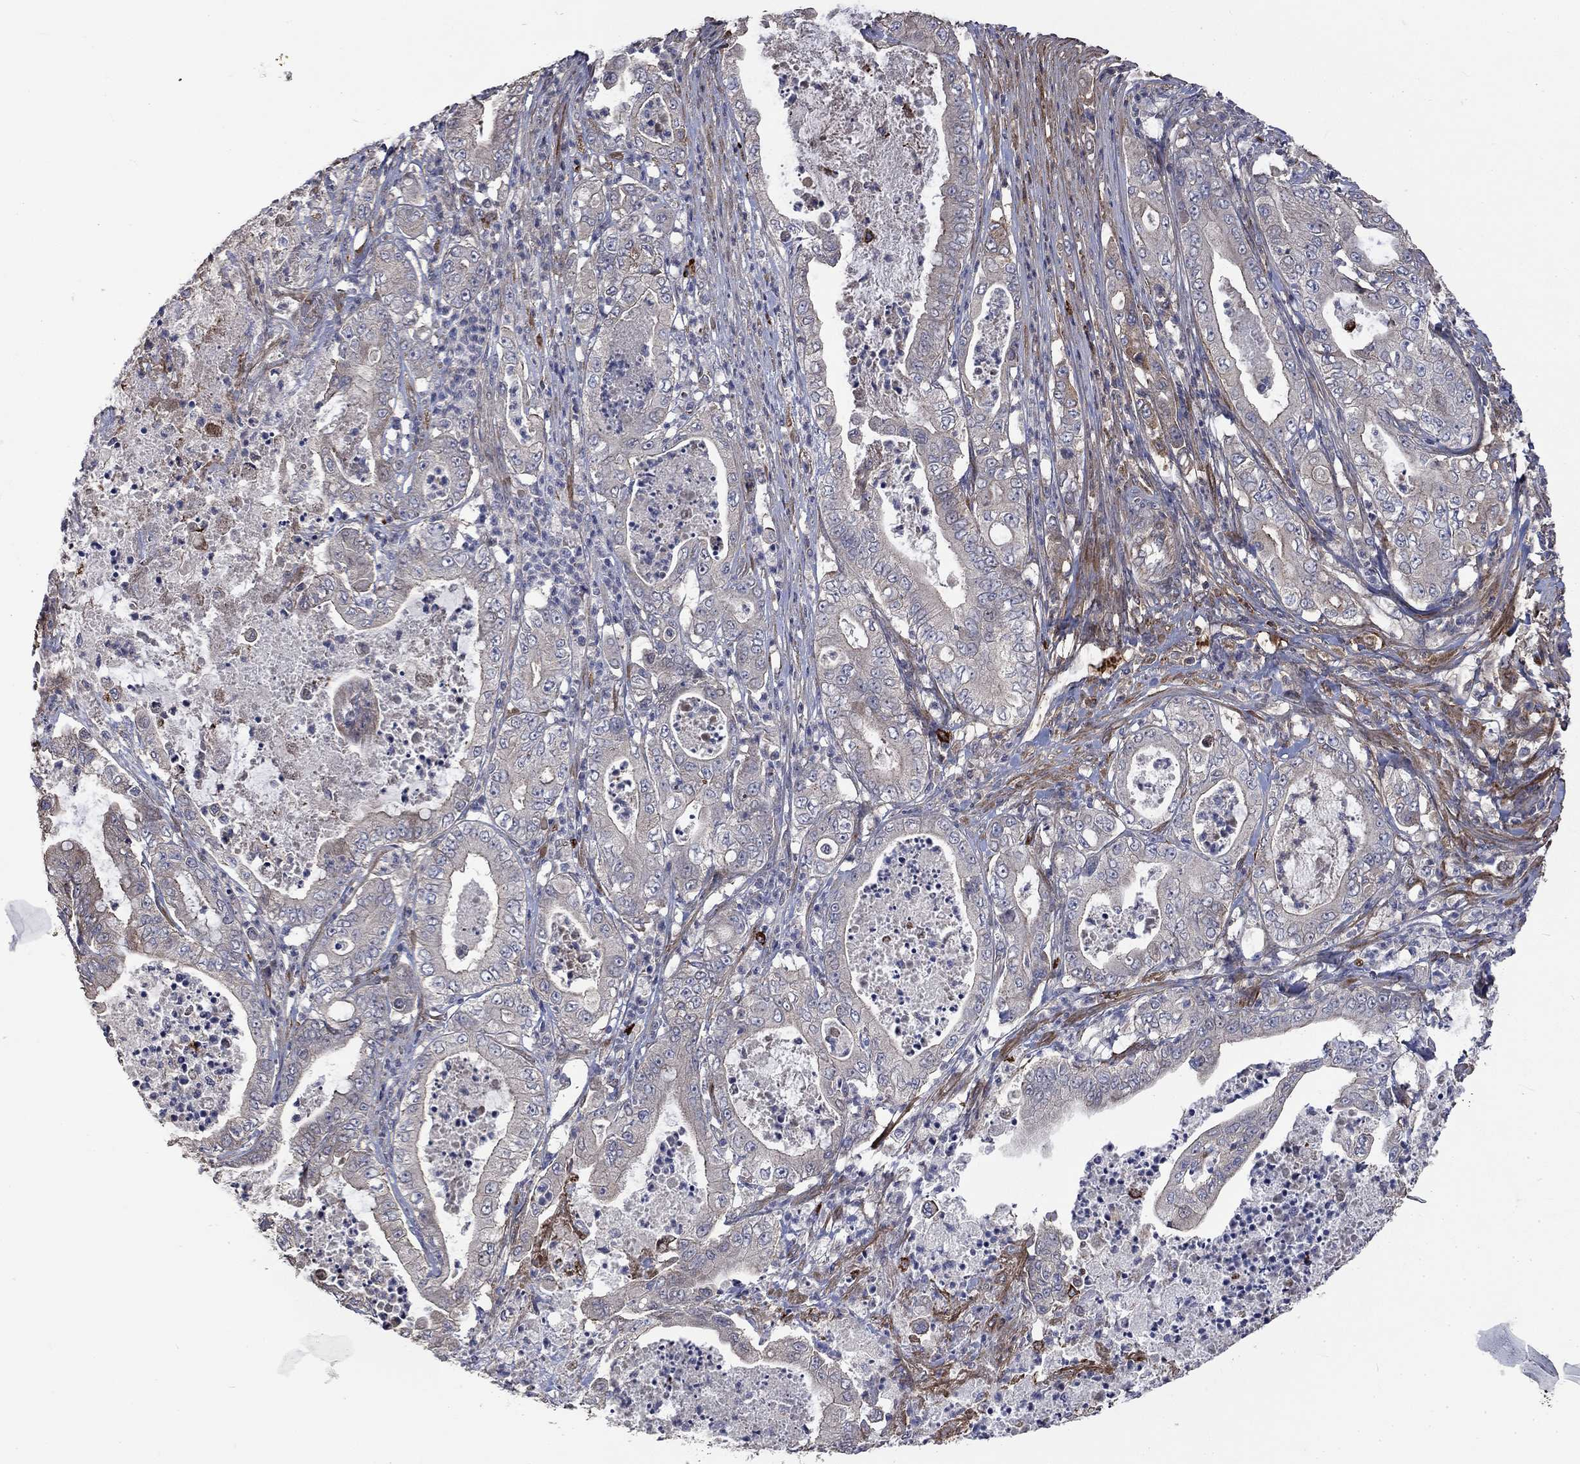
{"staining": {"intensity": "negative", "quantity": "none", "location": "none"}, "tissue": "pancreatic cancer", "cell_type": "Tumor cells", "image_type": "cancer", "snomed": [{"axis": "morphology", "description": "Adenocarcinoma, NOS"}, {"axis": "topography", "description": "Pancreas"}], "caption": "Tumor cells are negative for brown protein staining in pancreatic cancer.", "gene": "VCAN", "patient": {"sex": "male", "age": 71}}